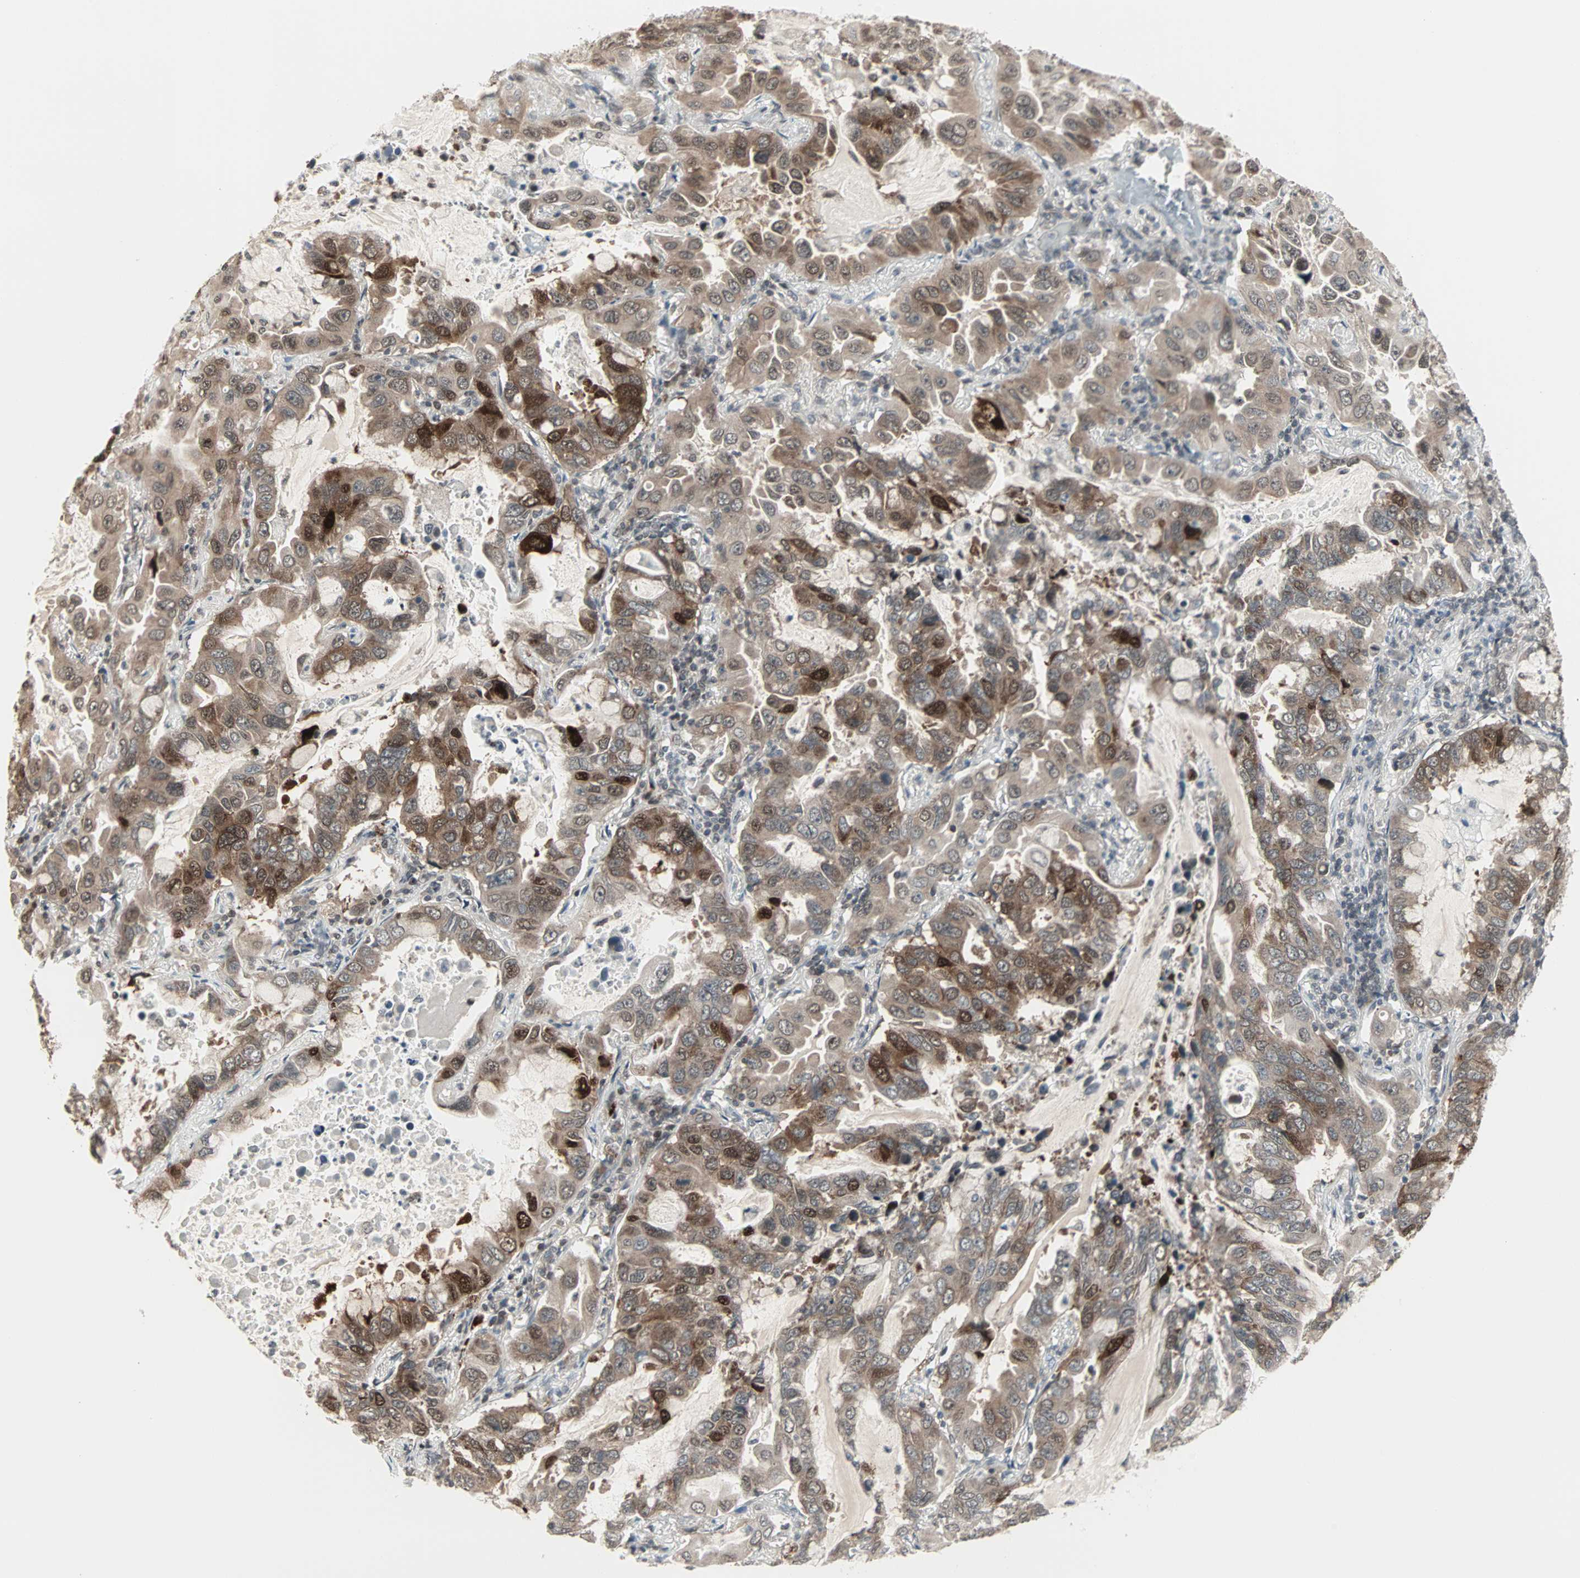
{"staining": {"intensity": "moderate", "quantity": ">75%", "location": "cytoplasmic/membranous,nuclear"}, "tissue": "lung cancer", "cell_type": "Tumor cells", "image_type": "cancer", "snomed": [{"axis": "morphology", "description": "Adenocarcinoma, NOS"}, {"axis": "topography", "description": "Lung"}], "caption": "Tumor cells reveal moderate cytoplasmic/membranous and nuclear positivity in about >75% of cells in lung adenocarcinoma. The staining is performed using DAB brown chromogen to label protein expression. The nuclei are counter-stained blue using hematoxylin.", "gene": "CBLC", "patient": {"sex": "male", "age": 64}}